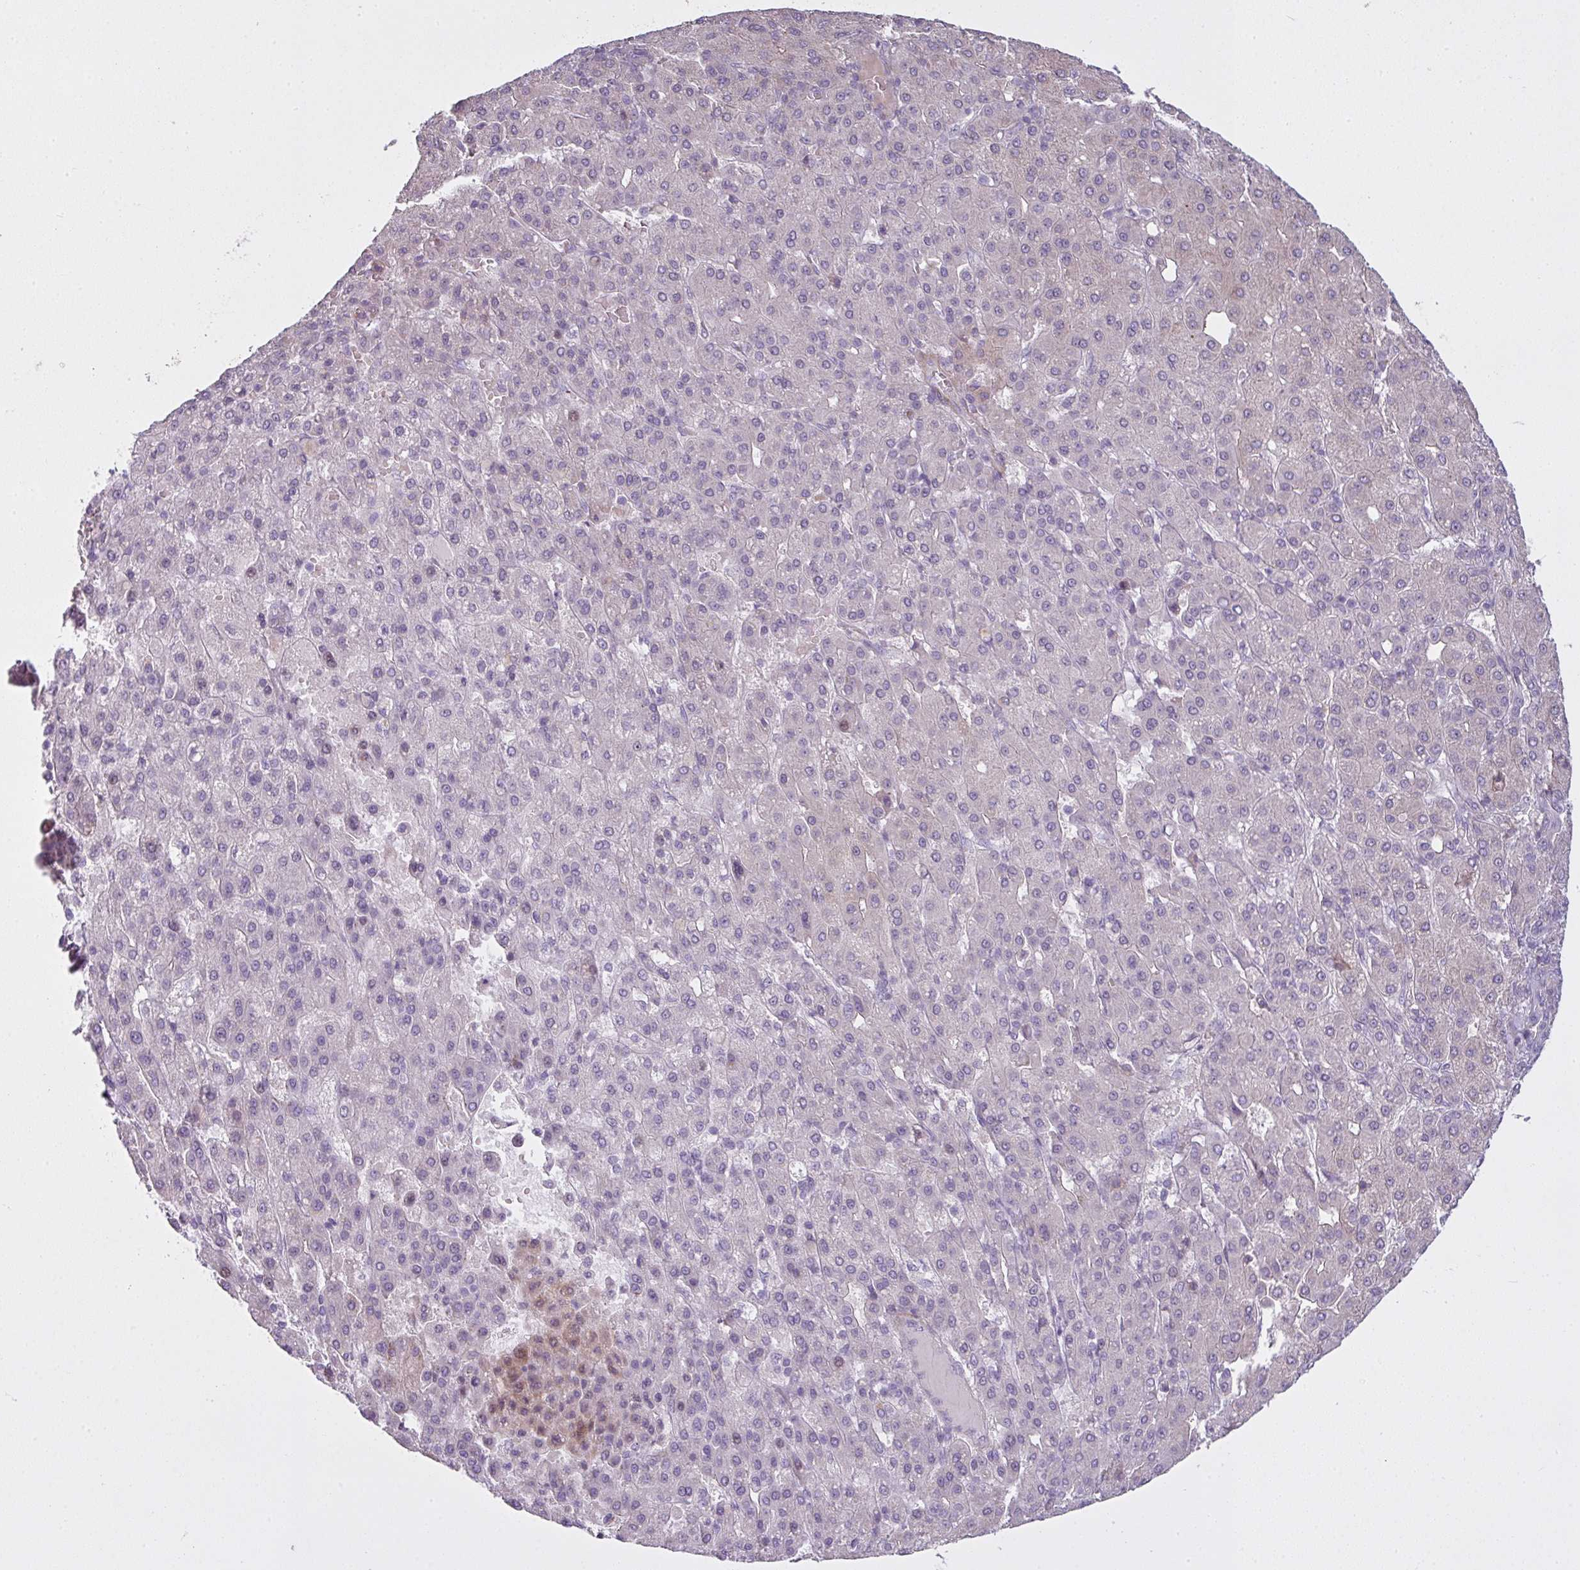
{"staining": {"intensity": "negative", "quantity": "none", "location": "none"}, "tissue": "liver cancer", "cell_type": "Tumor cells", "image_type": "cancer", "snomed": [{"axis": "morphology", "description": "Carcinoma, Hepatocellular, NOS"}, {"axis": "topography", "description": "Liver"}], "caption": "IHC micrograph of liver cancer (hepatocellular carcinoma) stained for a protein (brown), which demonstrates no expression in tumor cells. Brightfield microscopy of immunohistochemistry stained with DAB (brown) and hematoxylin (blue), captured at high magnification.", "gene": "ZNF688", "patient": {"sex": "male", "age": 65}}